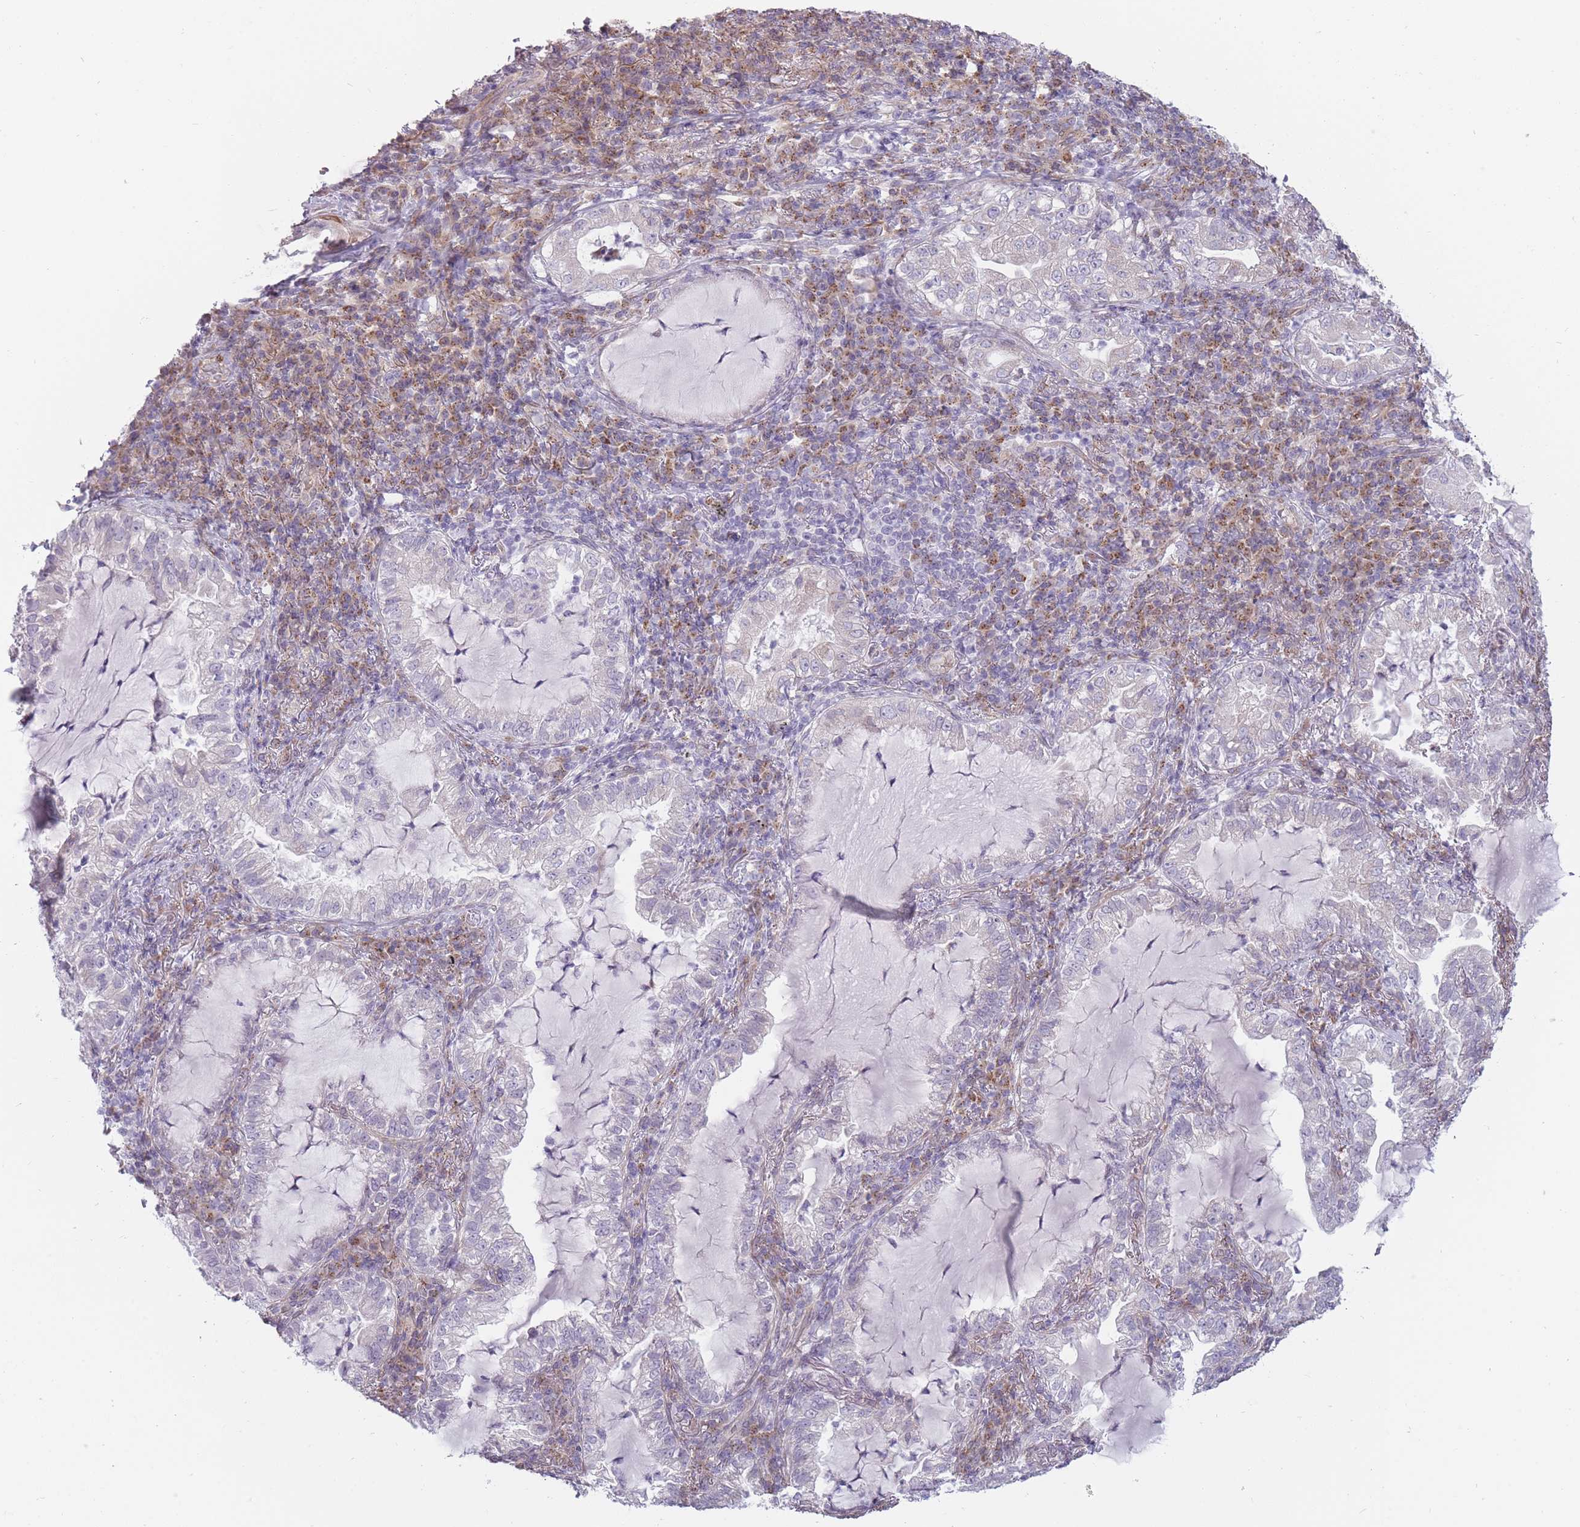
{"staining": {"intensity": "negative", "quantity": "none", "location": "none"}, "tissue": "lung cancer", "cell_type": "Tumor cells", "image_type": "cancer", "snomed": [{"axis": "morphology", "description": "Adenocarcinoma, NOS"}, {"axis": "topography", "description": "Lung"}], "caption": "This is a micrograph of immunohistochemistry (IHC) staining of lung cancer, which shows no staining in tumor cells.", "gene": "PGRMC2", "patient": {"sex": "female", "age": 73}}